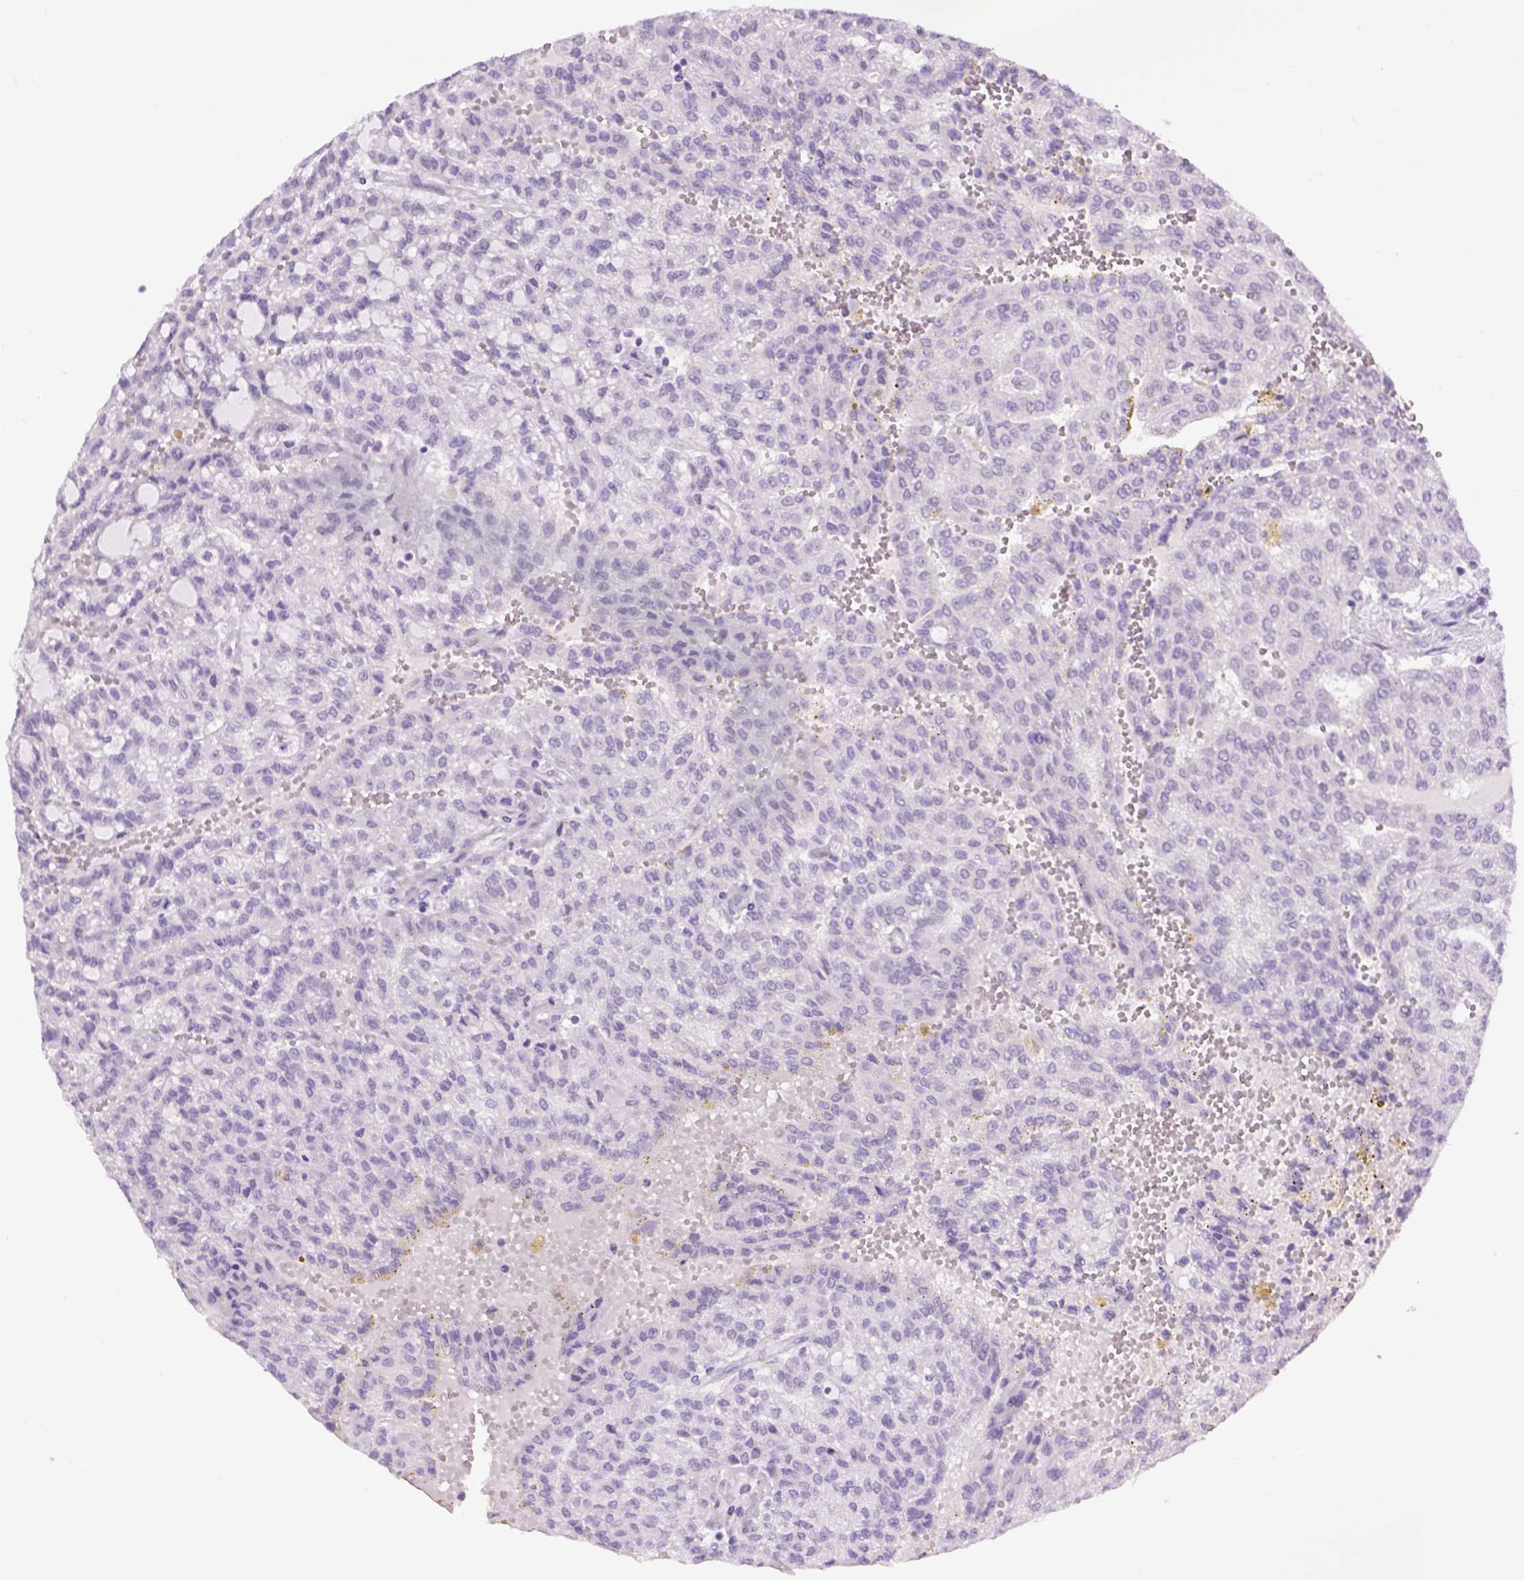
{"staining": {"intensity": "negative", "quantity": "none", "location": "none"}, "tissue": "renal cancer", "cell_type": "Tumor cells", "image_type": "cancer", "snomed": [{"axis": "morphology", "description": "Adenocarcinoma, NOS"}, {"axis": "topography", "description": "Kidney"}], "caption": "DAB immunohistochemical staining of human renal adenocarcinoma displays no significant expression in tumor cells.", "gene": "DBH", "patient": {"sex": "male", "age": 63}}